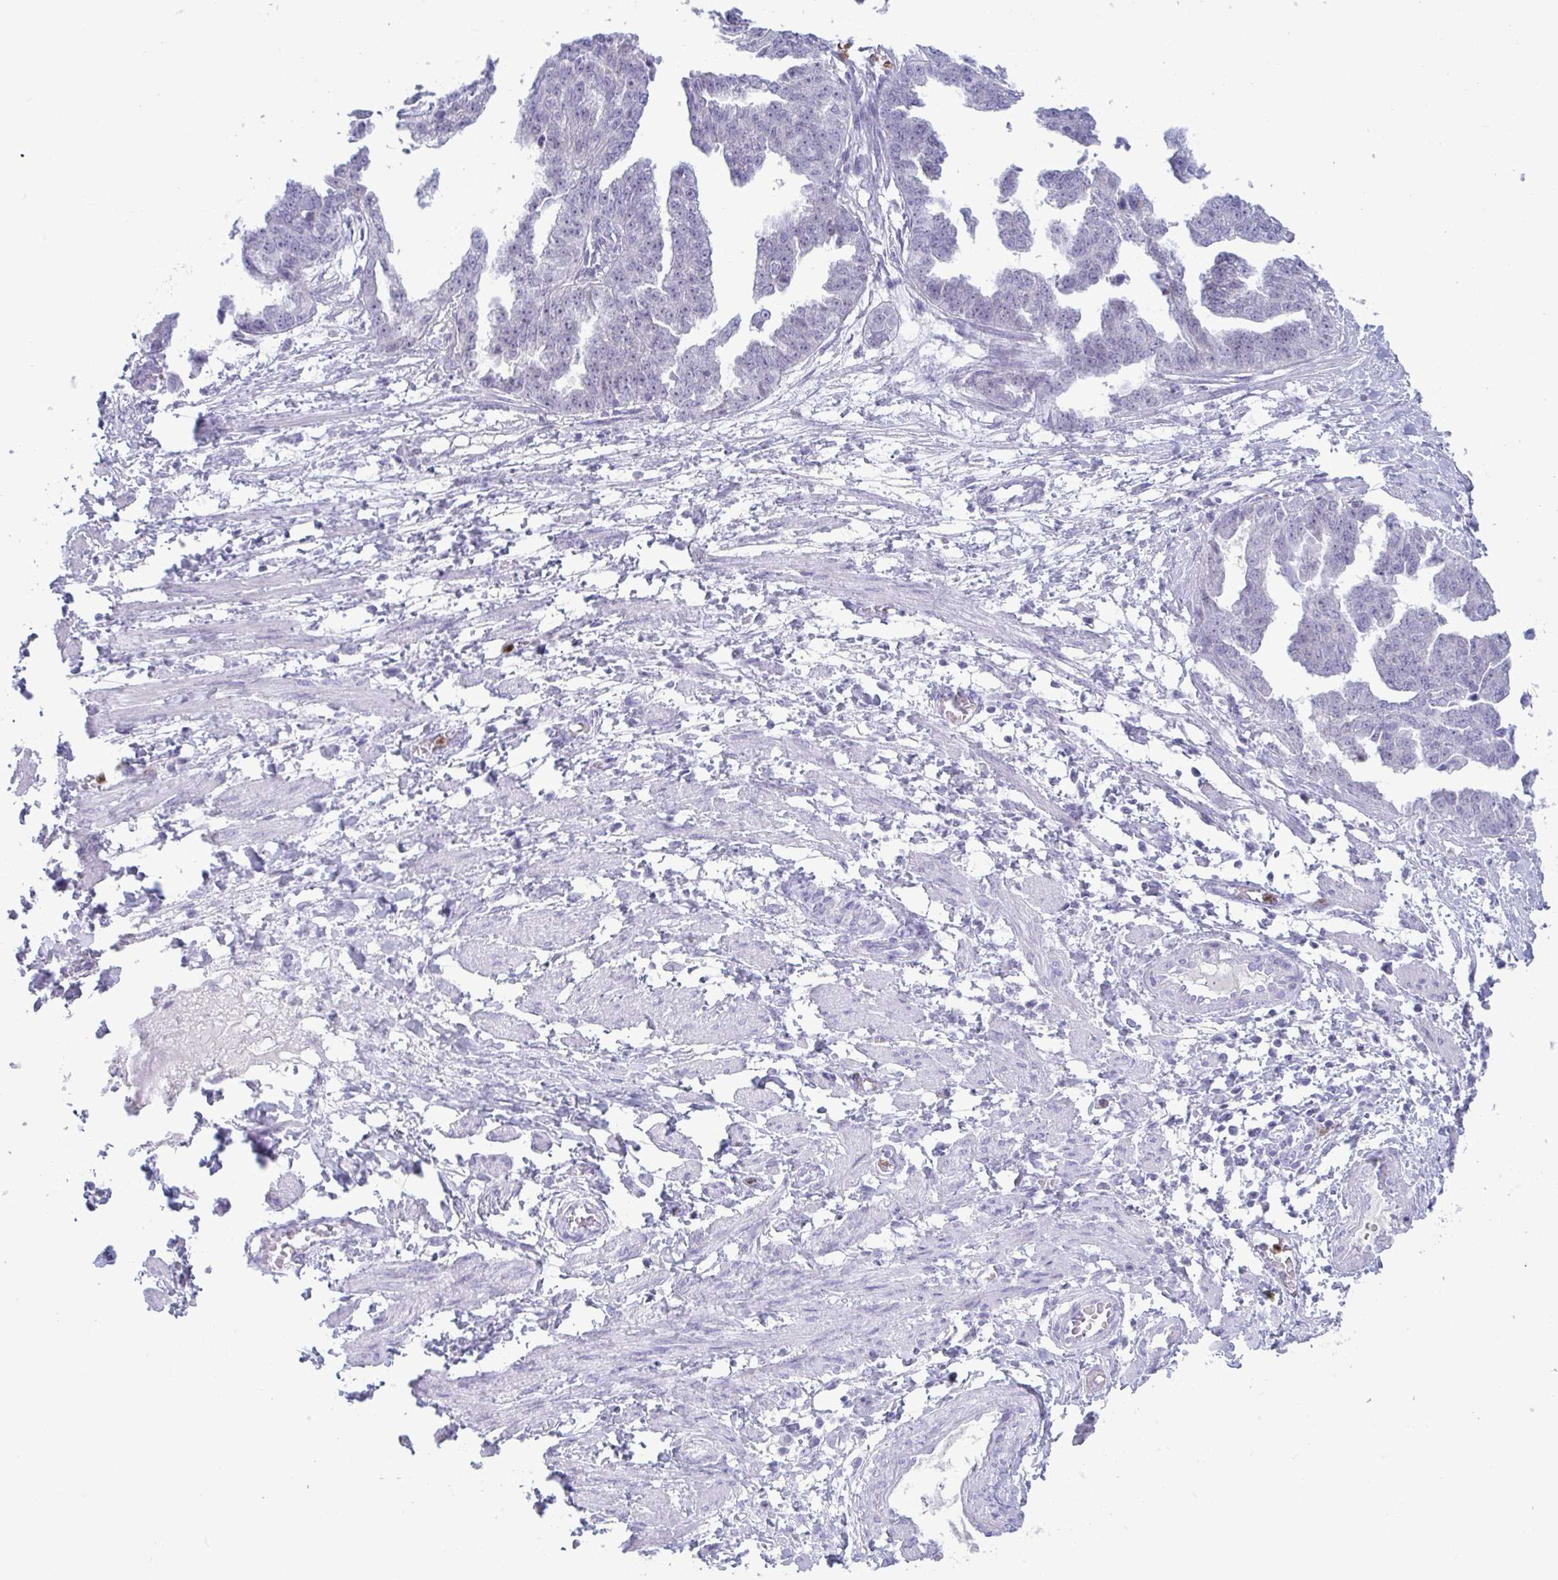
{"staining": {"intensity": "negative", "quantity": "none", "location": "none"}, "tissue": "ovarian cancer", "cell_type": "Tumor cells", "image_type": "cancer", "snomed": [{"axis": "morphology", "description": "Cystadenocarcinoma, serous, NOS"}, {"axis": "topography", "description": "Ovary"}], "caption": "Immunohistochemical staining of human ovarian serous cystadenocarcinoma reveals no significant expression in tumor cells.", "gene": "CYP4F11", "patient": {"sex": "female", "age": 58}}